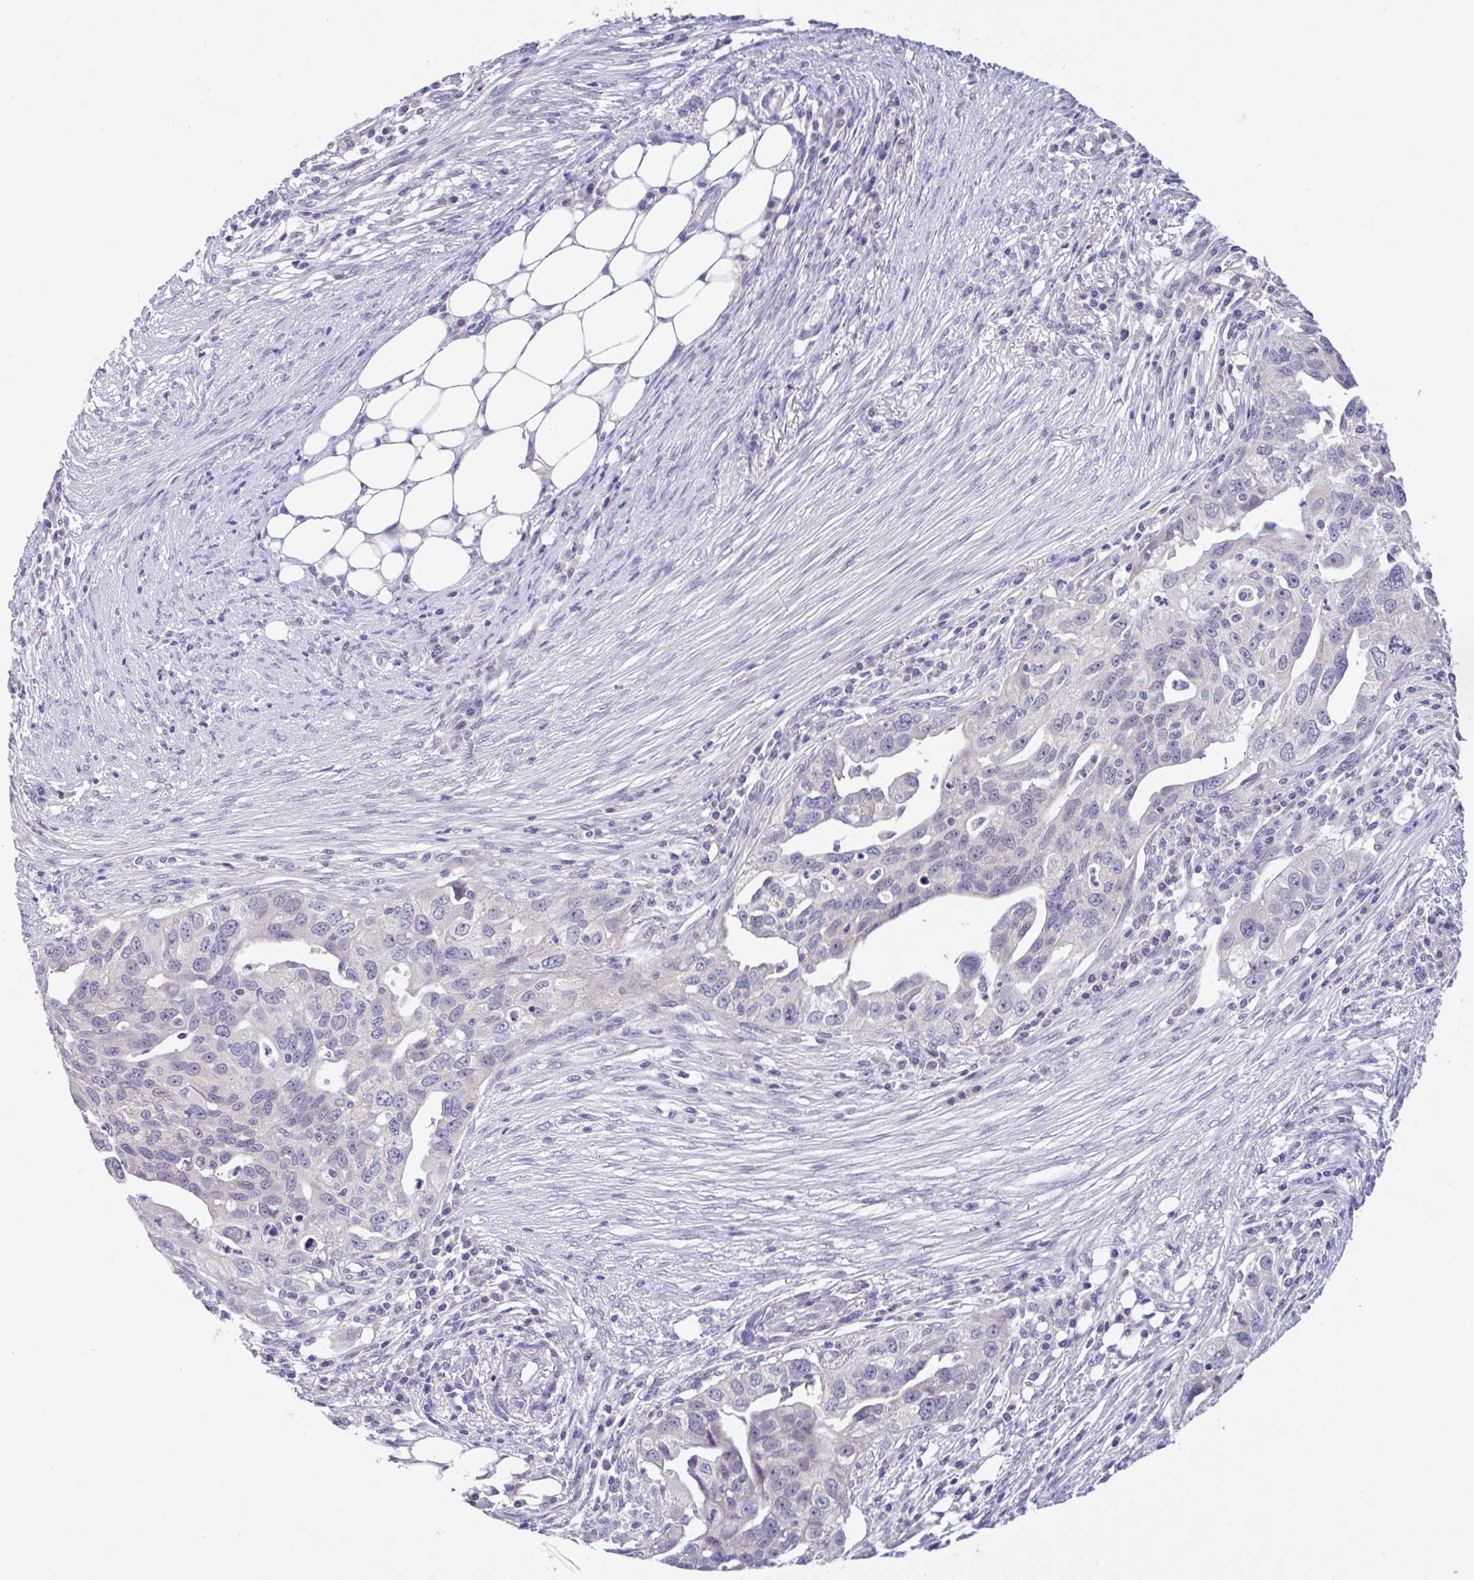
{"staining": {"intensity": "negative", "quantity": "none", "location": "none"}, "tissue": "ovarian cancer", "cell_type": "Tumor cells", "image_type": "cancer", "snomed": [{"axis": "morphology", "description": "Carcinoma, endometroid"}, {"axis": "morphology", "description": "Cystadenocarcinoma, serous, NOS"}, {"axis": "topography", "description": "Ovary"}], "caption": "Protein analysis of ovarian cancer displays no significant positivity in tumor cells.", "gene": "ANO4", "patient": {"sex": "female", "age": 45}}